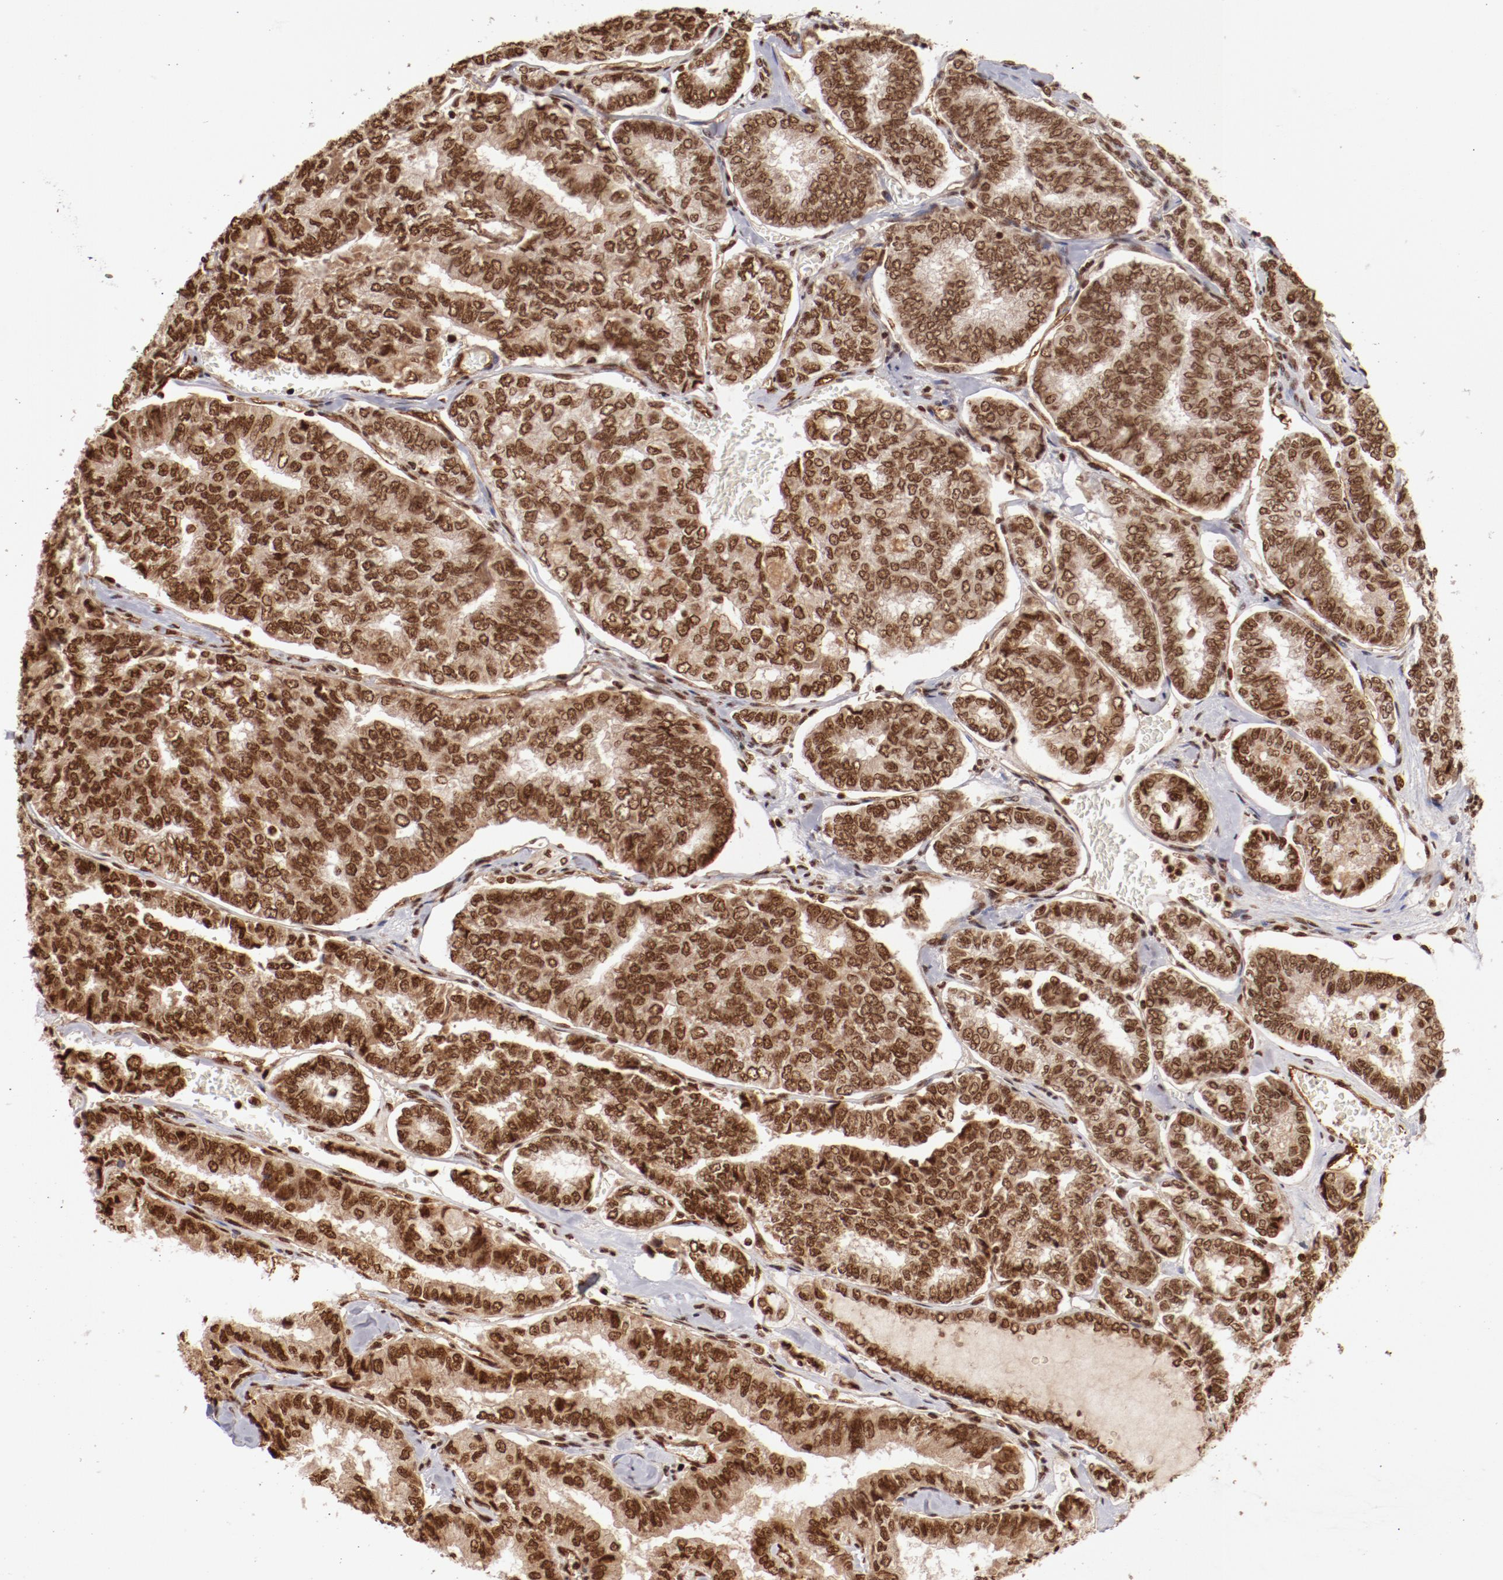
{"staining": {"intensity": "strong", "quantity": ">75%", "location": "nuclear"}, "tissue": "thyroid cancer", "cell_type": "Tumor cells", "image_type": "cancer", "snomed": [{"axis": "morphology", "description": "Papillary adenocarcinoma, NOS"}, {"axis": "topography", "description": "Thyroid gland"}], "caption": "Thyroid cancer (papillary adenocarcinoma) stained for a protein reveals strong nuclear positivity in tumor cells.", "gene": "ABL2", "patient": {"sex": "female", "age": 35}}